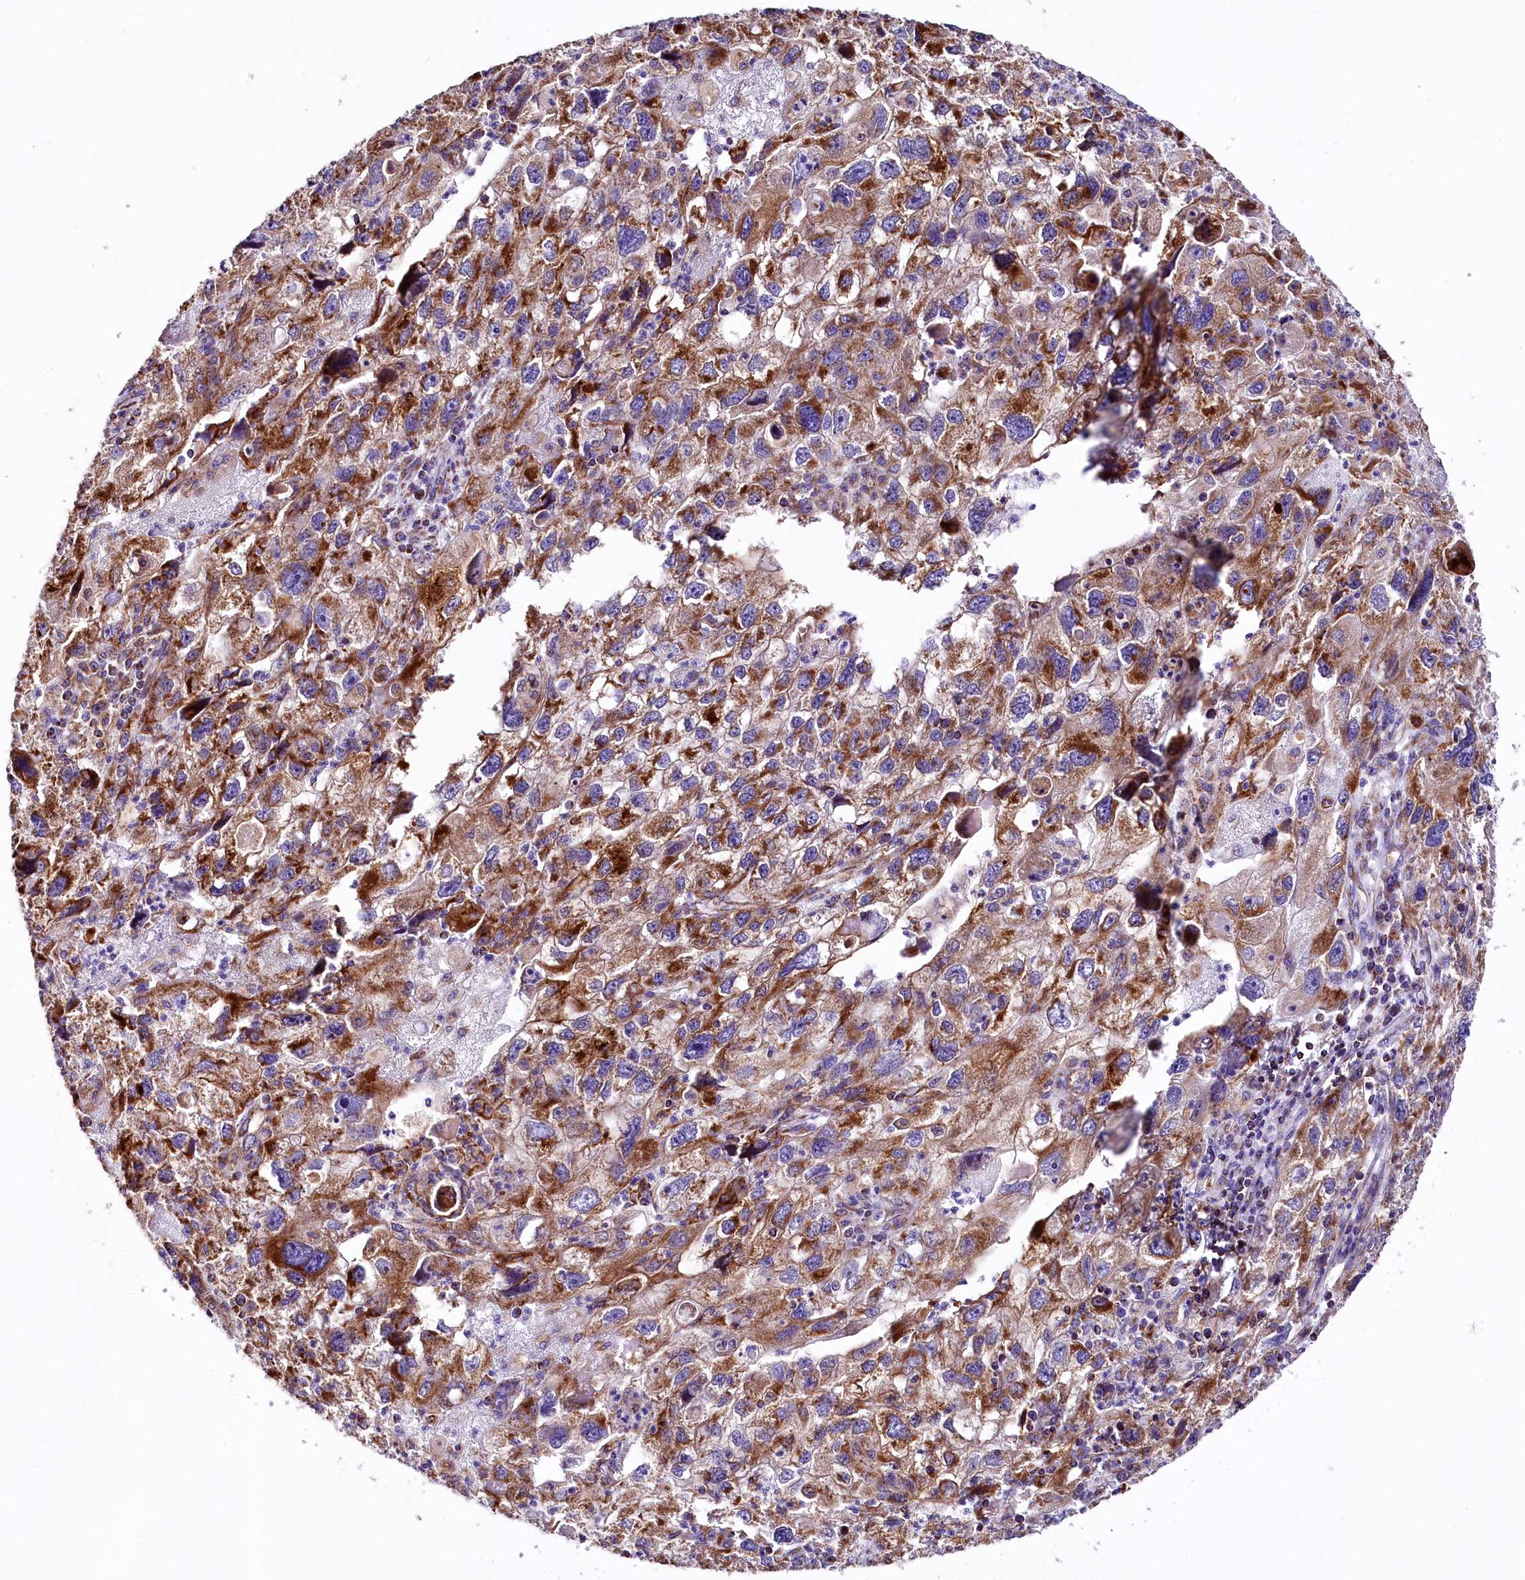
{"staining": {"intensity": "strong", "quantity": ">75%", "location": "cytoplasmic/membranous"}, "tissue": "endometrial cancer", "cell_type": "Tumor cells", "image_type": "cancer", "snomed": [{"axis": "morphology", "description": "Adenocarcinoma, NOS"}, {"axis": "topography", "description": "Endometrium"}], "caption": "Protein staining of endometrial cancer tissue reveals strong cytoplasmic/membranous staining in approximately >75% of tumor cells.", "gene": "APLP2", "patient": {"sex": "female", "age": 49}}